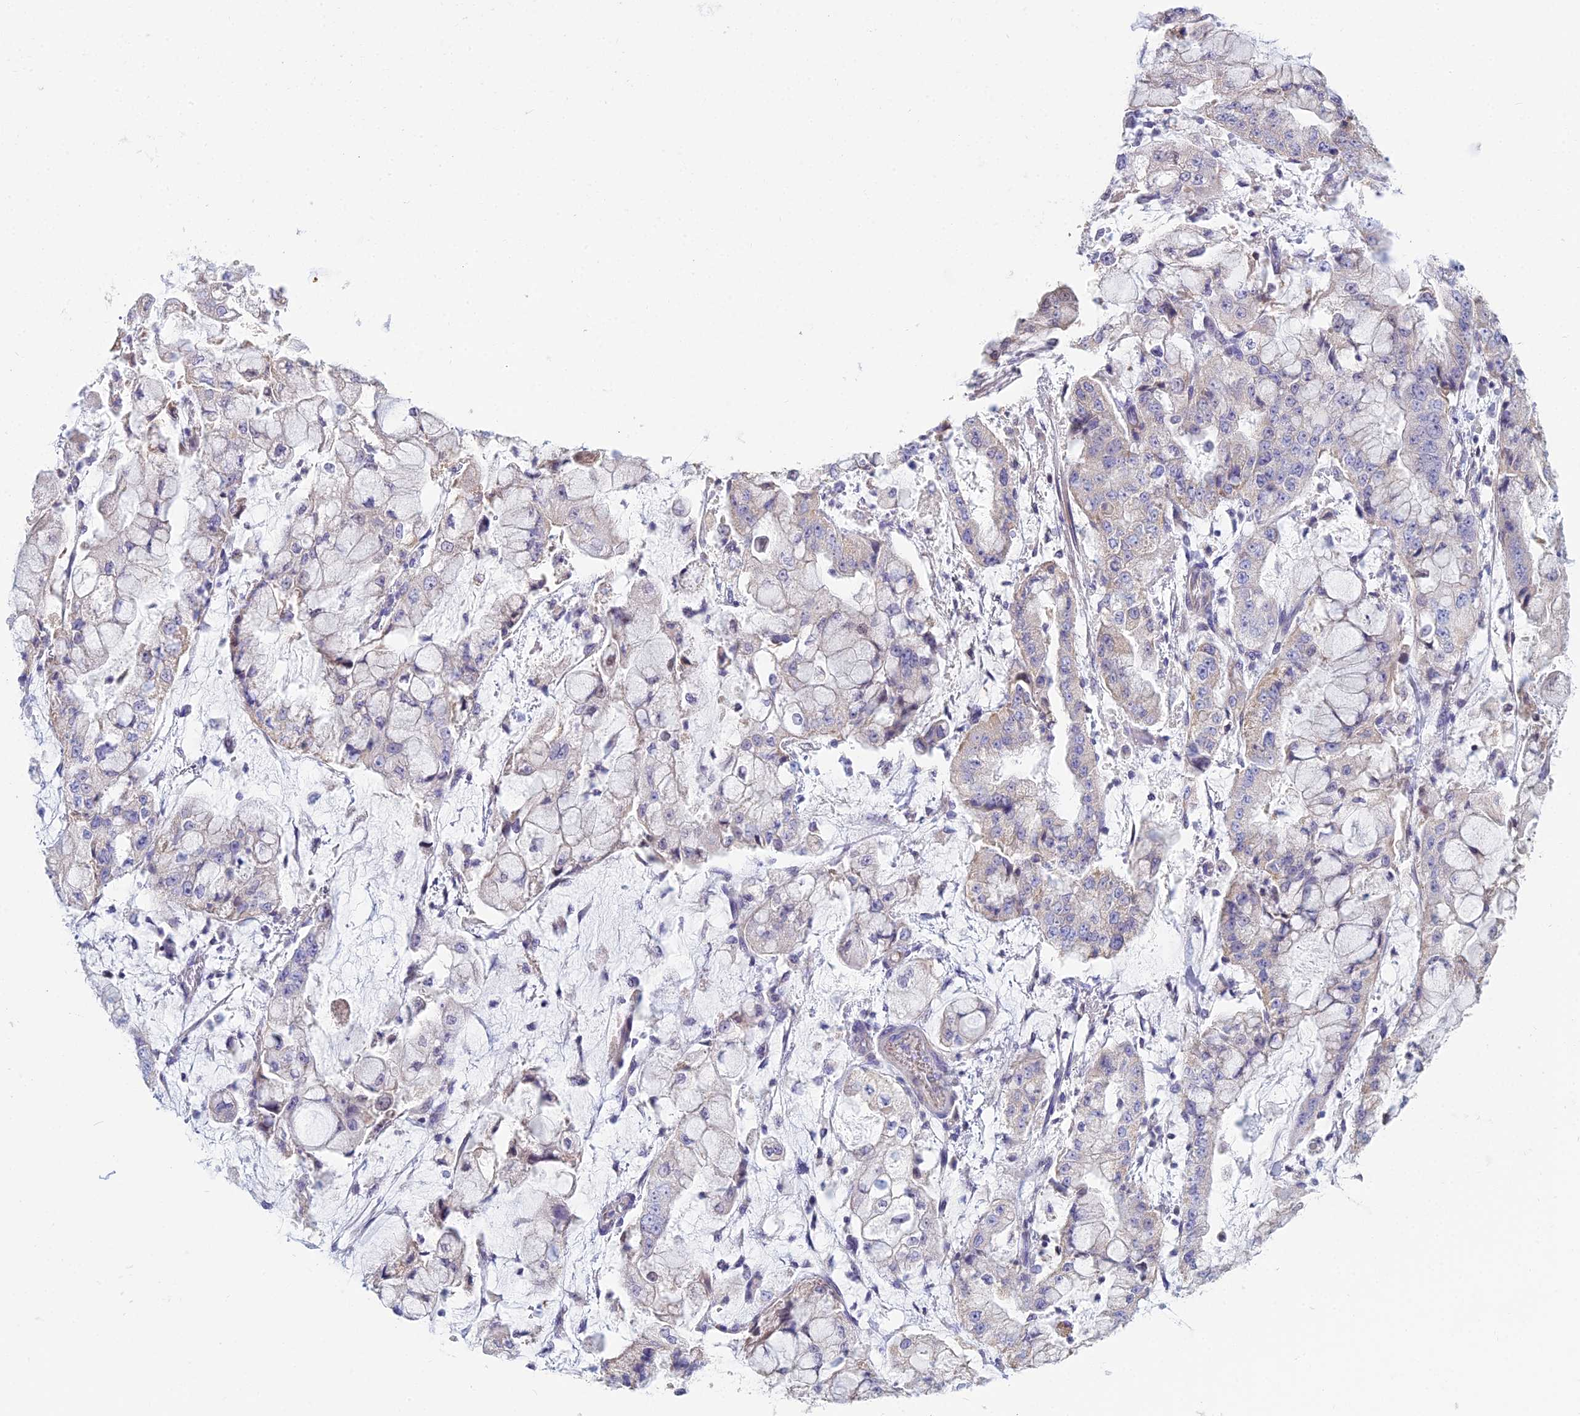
{"staining": {"intensity": "weak", "quantity": "<25%", "location": "cytoplasmic/membranous"}, "tissue": "stomach cancer", "cell_type": "Tumor cells", "image_type": "cancer", "snomed": [{"axis": "morphology", "description": "Adenocarcinoma, NOS"}, {"axis": "topography", "description": "Stomach"}], "caption": "Tumor cells are negative for brown protein staining in stomach adenocarcinoma. (DAB (3,3'-diaminobenzidine) immunohistochemistry (IHC) visualized using brightfield microscopy, high magnification).", "gene": "CFAP206", "patient": {"sex": "male", "age": 76}}